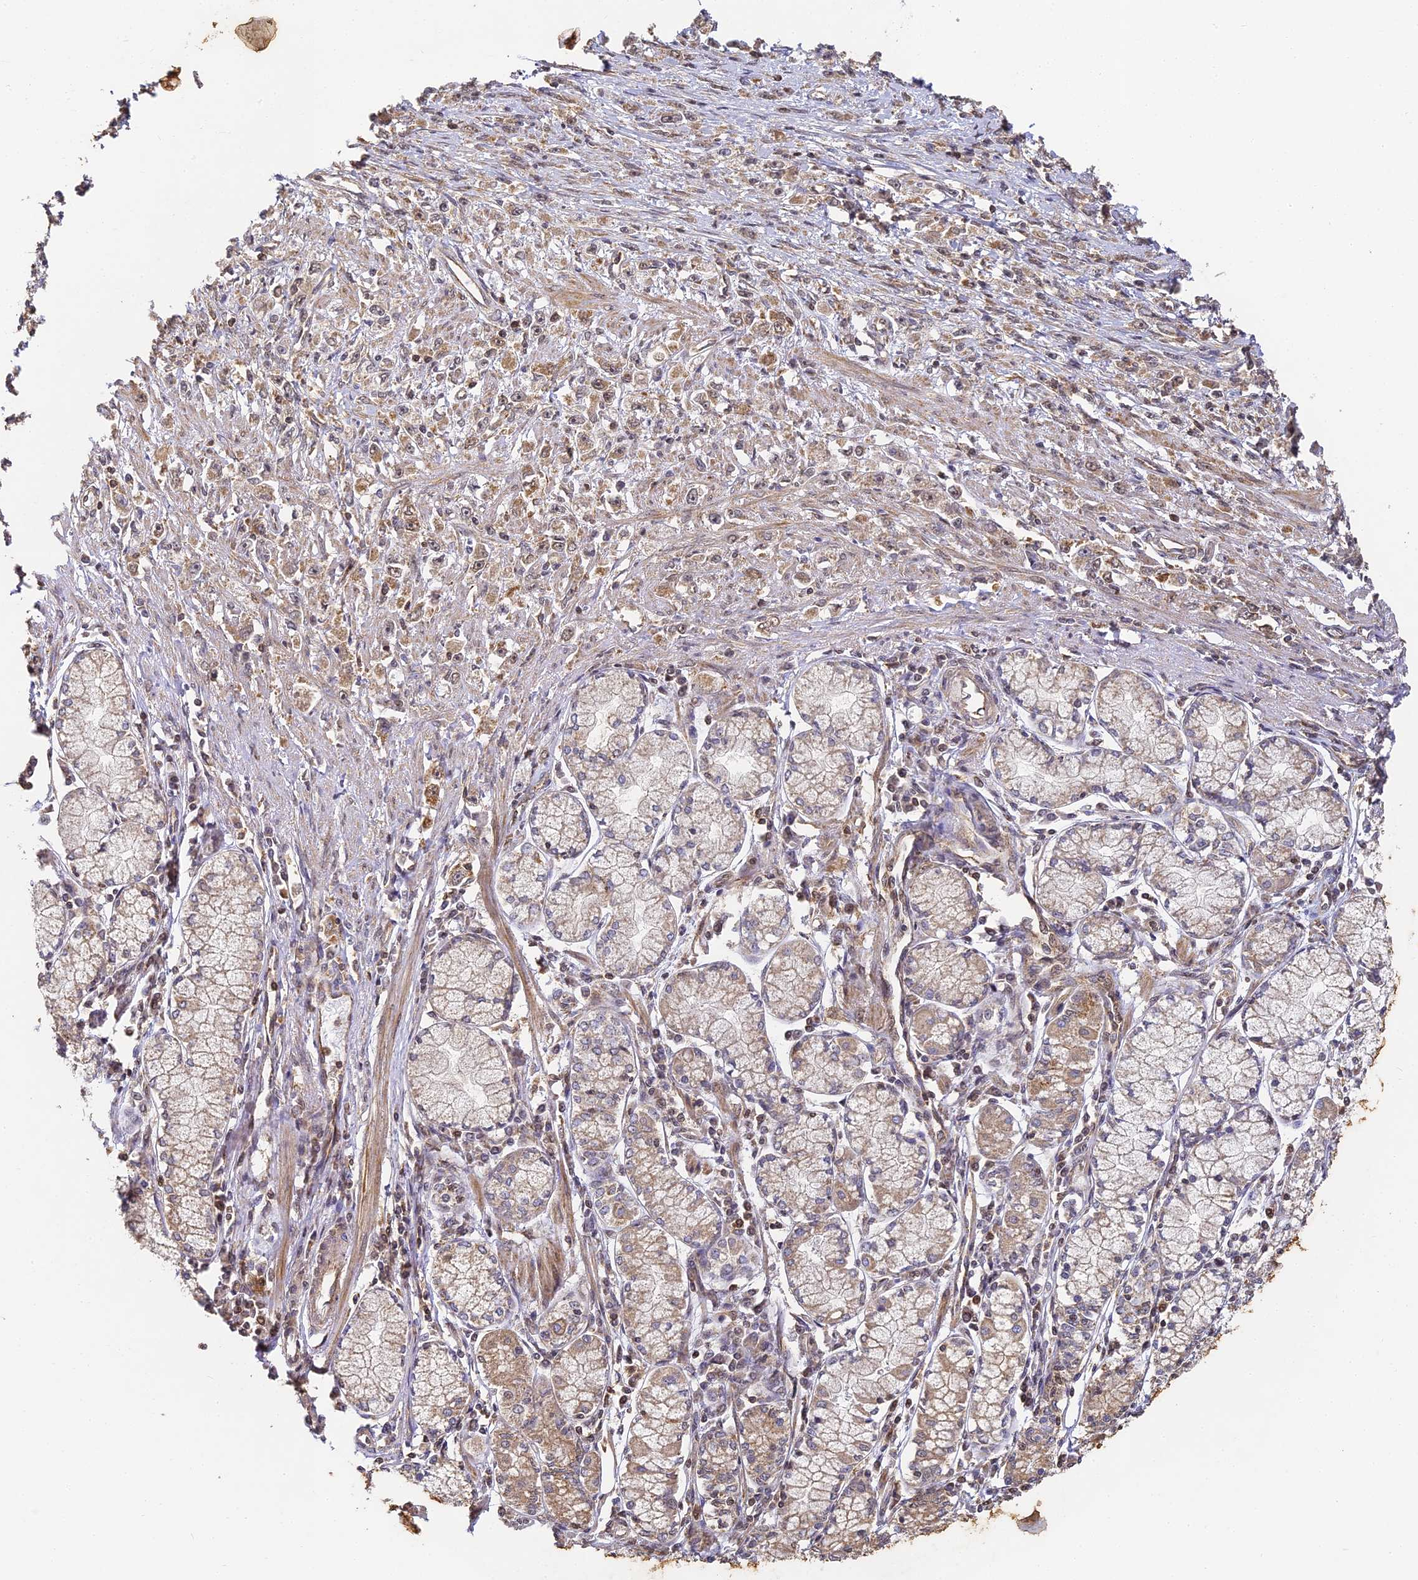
{"staining": {"intensity": "weak", "quantity": ">75%", "location": "cytoplasmic/membranous"}, "tissue": "stomach cancer", "cell_type": "Tumor cells", "image_type": "cancer", "snomed": [{"axis": "morphology", "description": "Adenocarcinoma, NOS"}, {"axis": "topography", "description": "Stomach"}], "caption": "A micrograph of stomach cancer (adenocarcinoma) stained for a protein shows weak cytoplasmic/membranous brown staining in tumor cells. The protein is shown in brown color, while the nuclei are stained blue.", "gene": "ZNF443", "patient": {"sex": "female", "age": 59}}